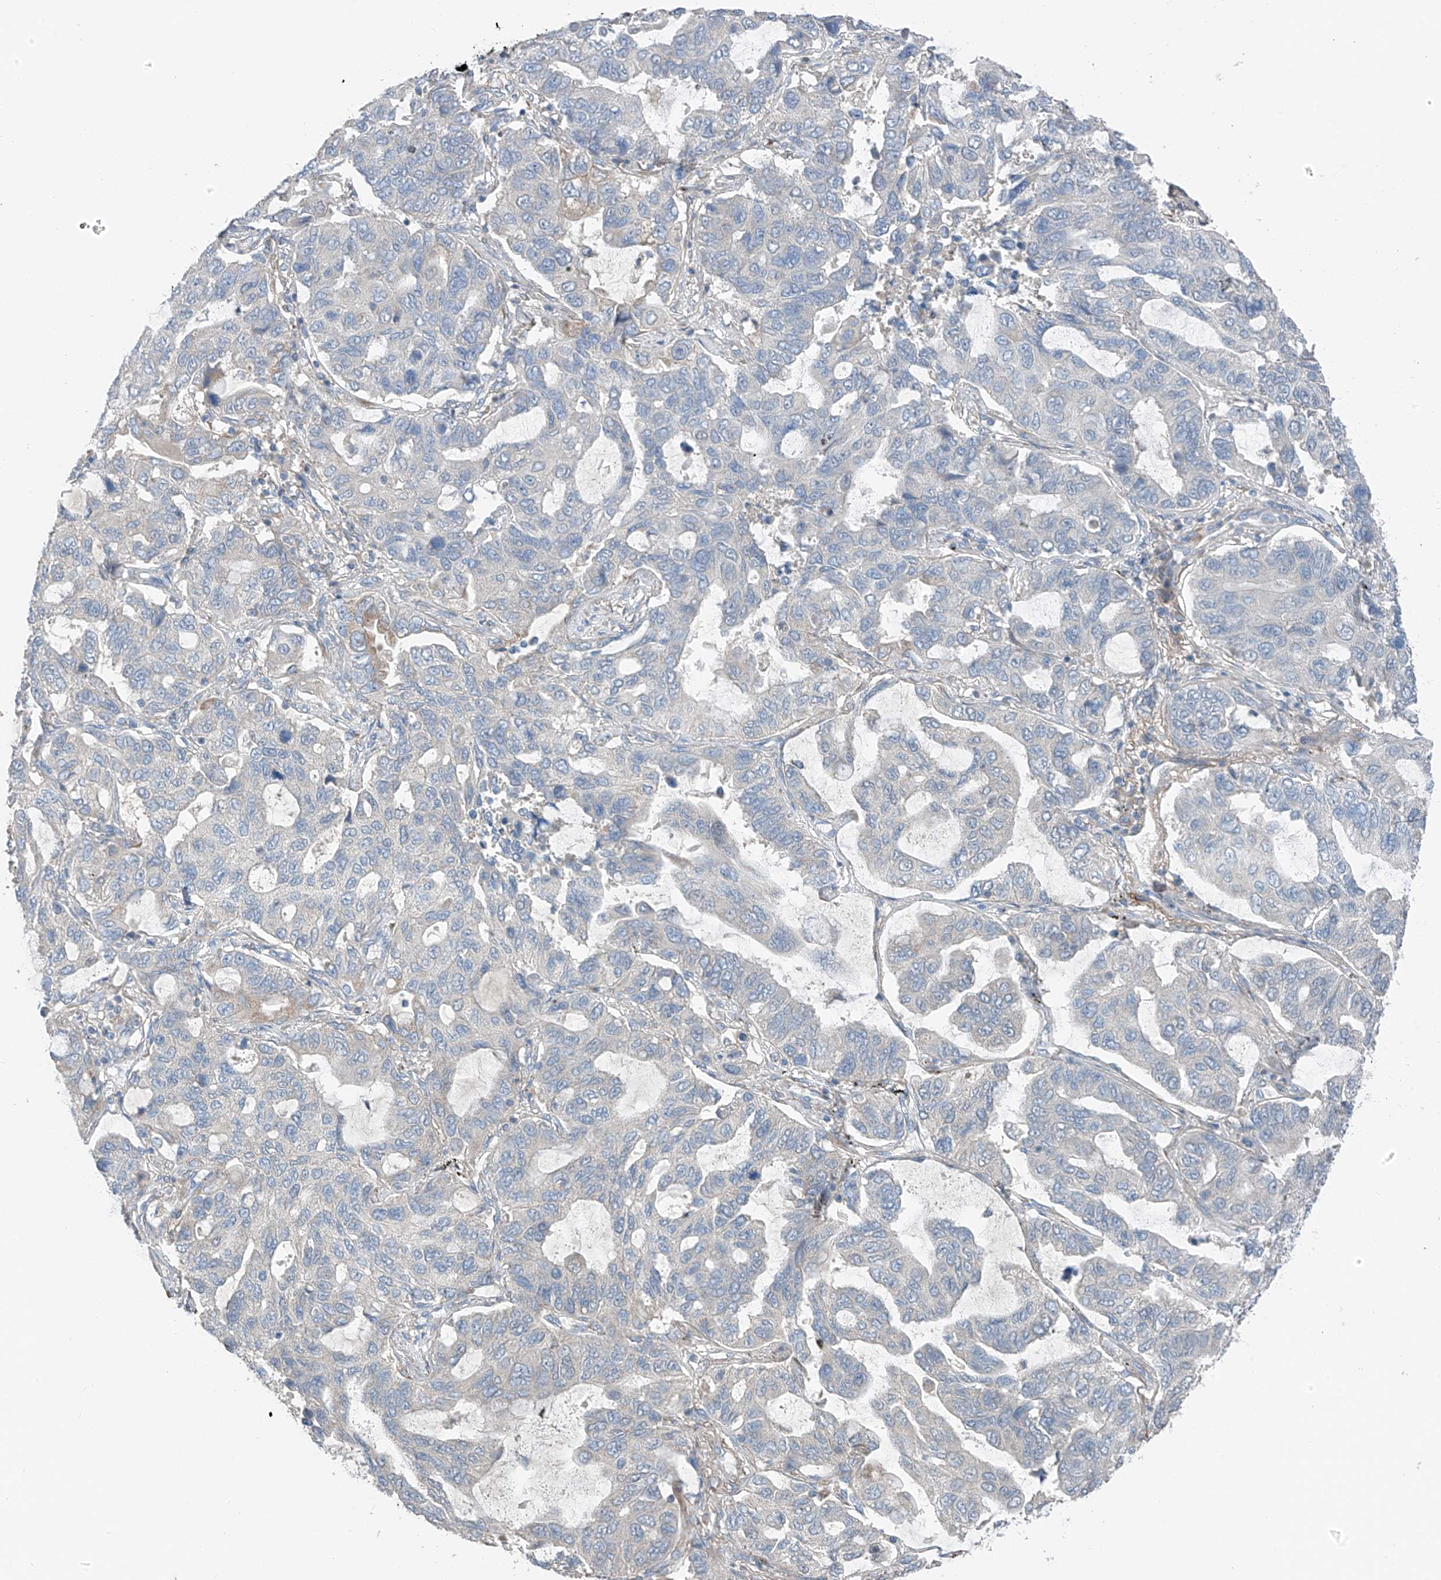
{"staining": {"intensity": "negative", "quantity": "none", "location": "none"}, "tissue": "lung cancer", "cell_type": "Tumor cells", "image_type": "cancer", "snomed": [{"axis": "morphology", "description": "Adenocarcinoma, NOS"}, {"axis": "topography", "description": "Lung"}], "caption": "High power microscopy micrograph of an immunohistochemistry photomicrograph of adenocarcinoma (lung), revealing no significant expression in tumor cells.", "gene": "GALNTL6", "patient": {"sex": "male", "age": 64}}